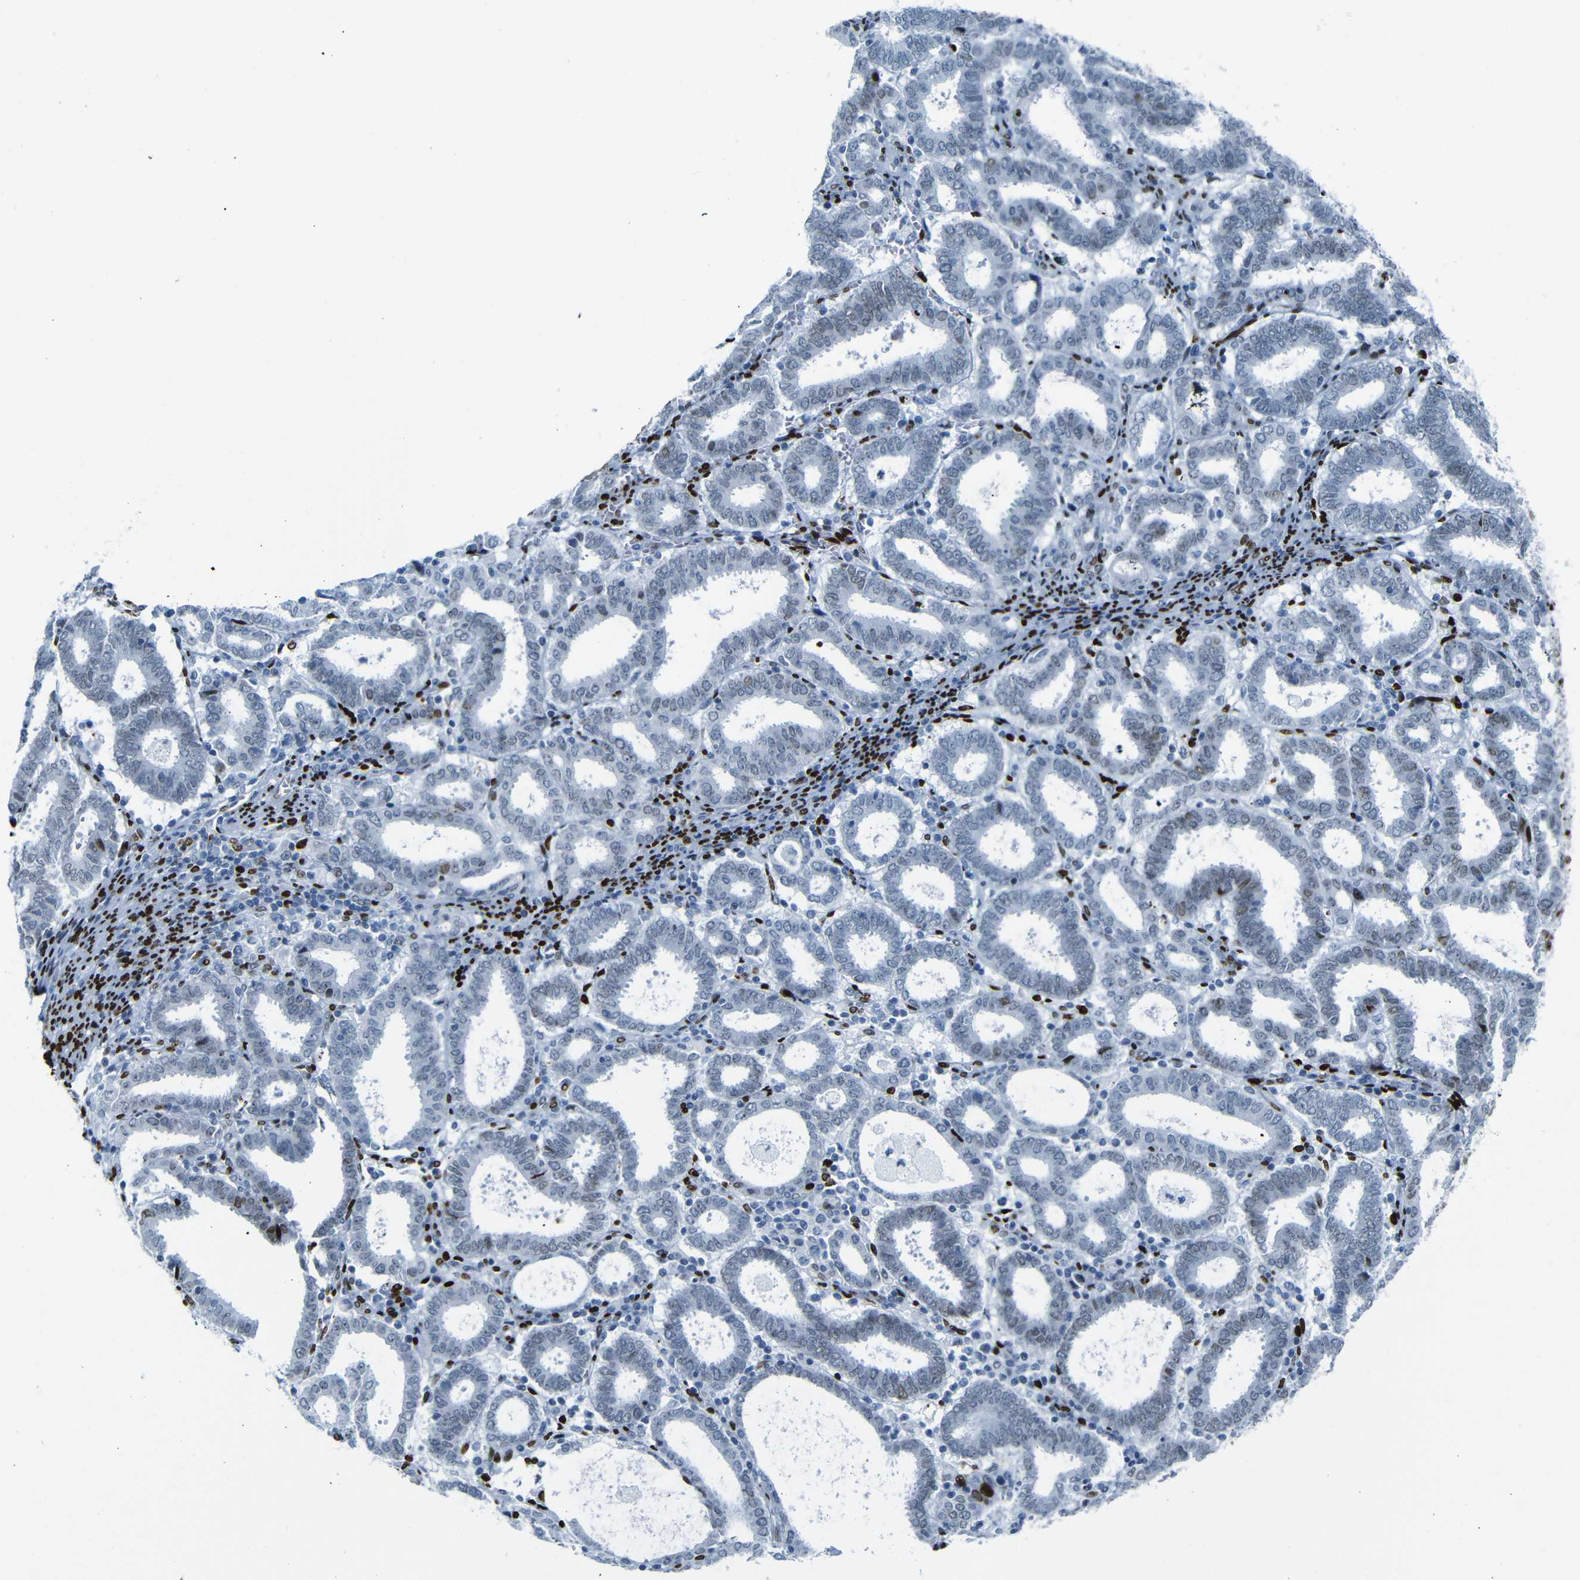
{"staining": {"intensity": "moderate", "quantity": "<25%", "location": "nuclear"}, "tissue": "endometrial cancer", "cell_type": "Tumor cells", "image_type": "cancer", "snomed": [{"axis": "morphology", "description": "Adenocarcinoma, NOS"}, {"axis": "topography", "description": "Uterus"}], "caption": "Endometrial cancer (adenocarcinoma) stained with a protein marker reveals moderate staining in tumor cells.", "gene": "NPIPB15", "patient": {"sex": "female", "age": 83}}